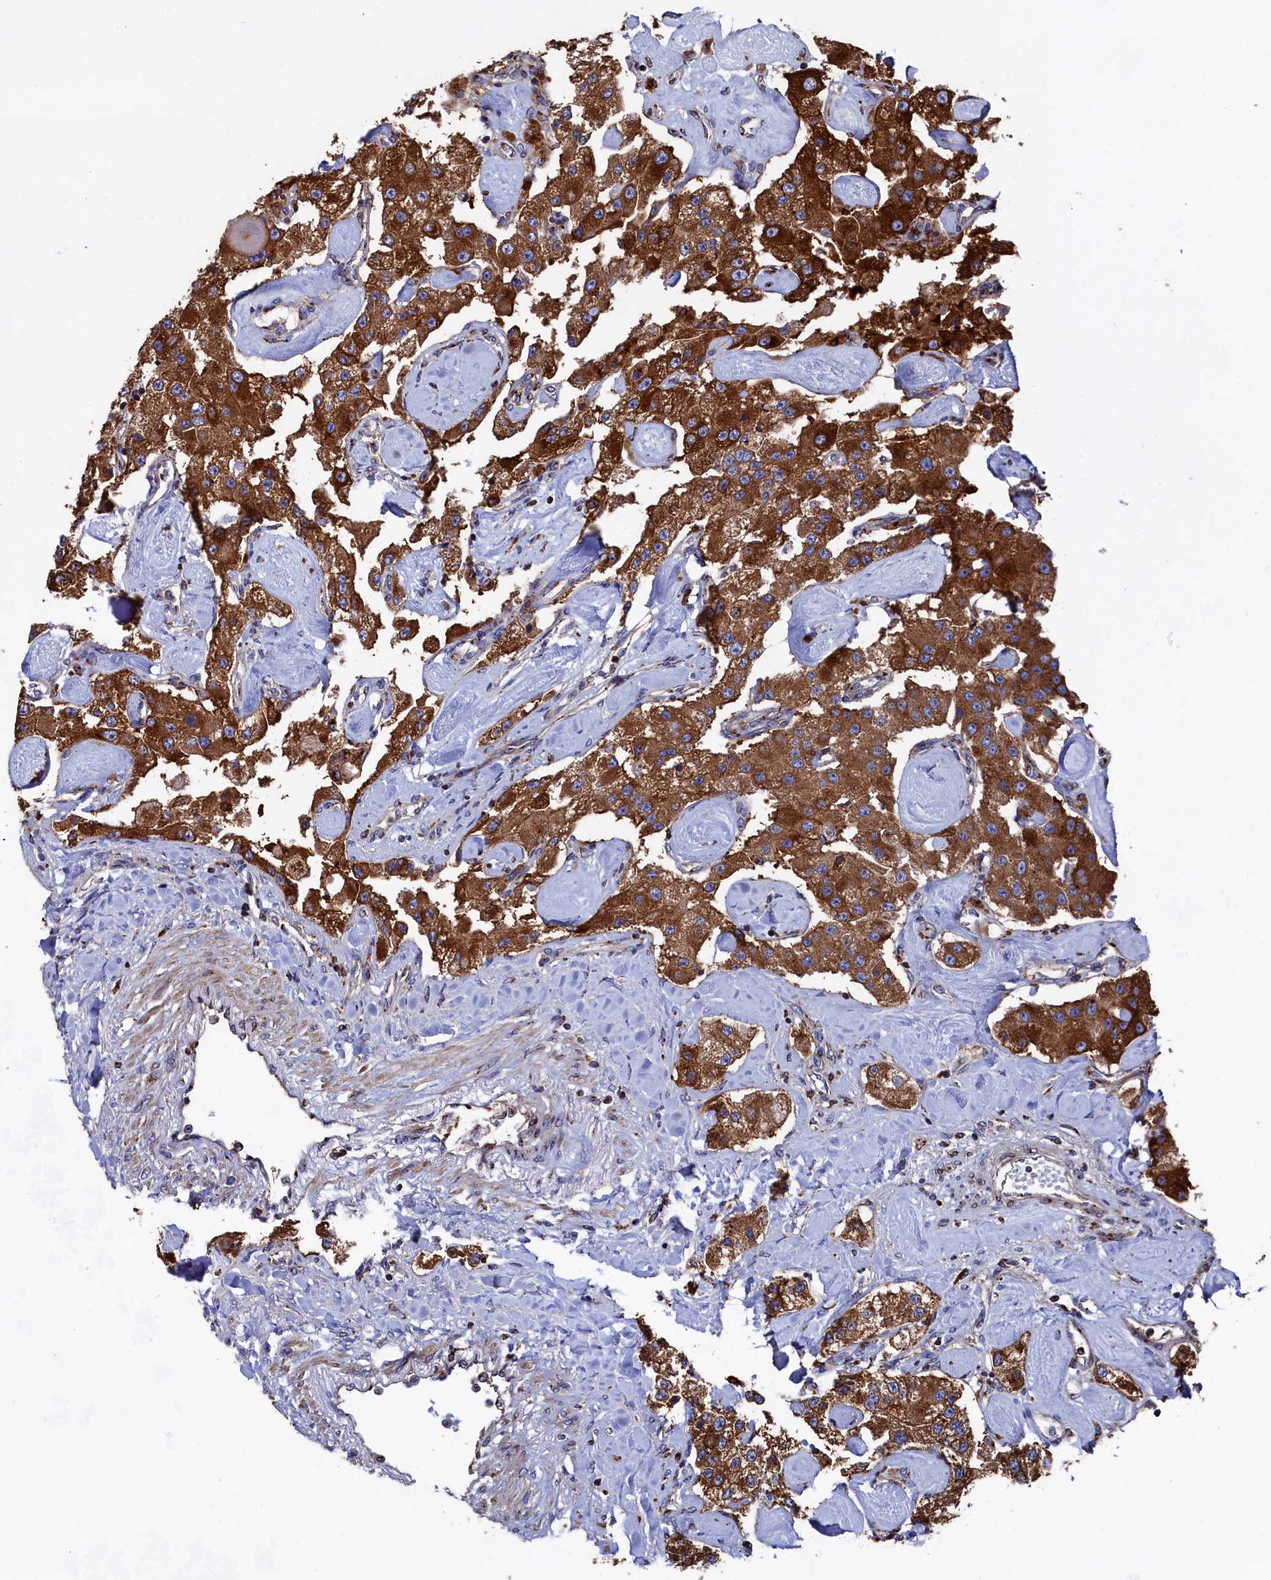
{"staining": {"intensity": "strong", "quantity": ">75%", "location": "cytoplasmic/membranous"}, "tissue": "carcinoid", "cell_type": "Tumor cells", "image_type": "cancer", "snomed": [{"axis": "morphology", "description": "Carcinoid, malignant, NOS"}, {"axis": "topography", "description": "Pancreas"}], "caption": "A brown stain highlights strong cytoplasmic/membranous positivity of a protein in carcinoid (malignant) tumor cells. Using DAB (brown) and hematoxylin (blue) stains, captured at high magnification using brightfield microscopy.", "gene": "PRRC1", "patient": {"sex": "male", "age": 41}}